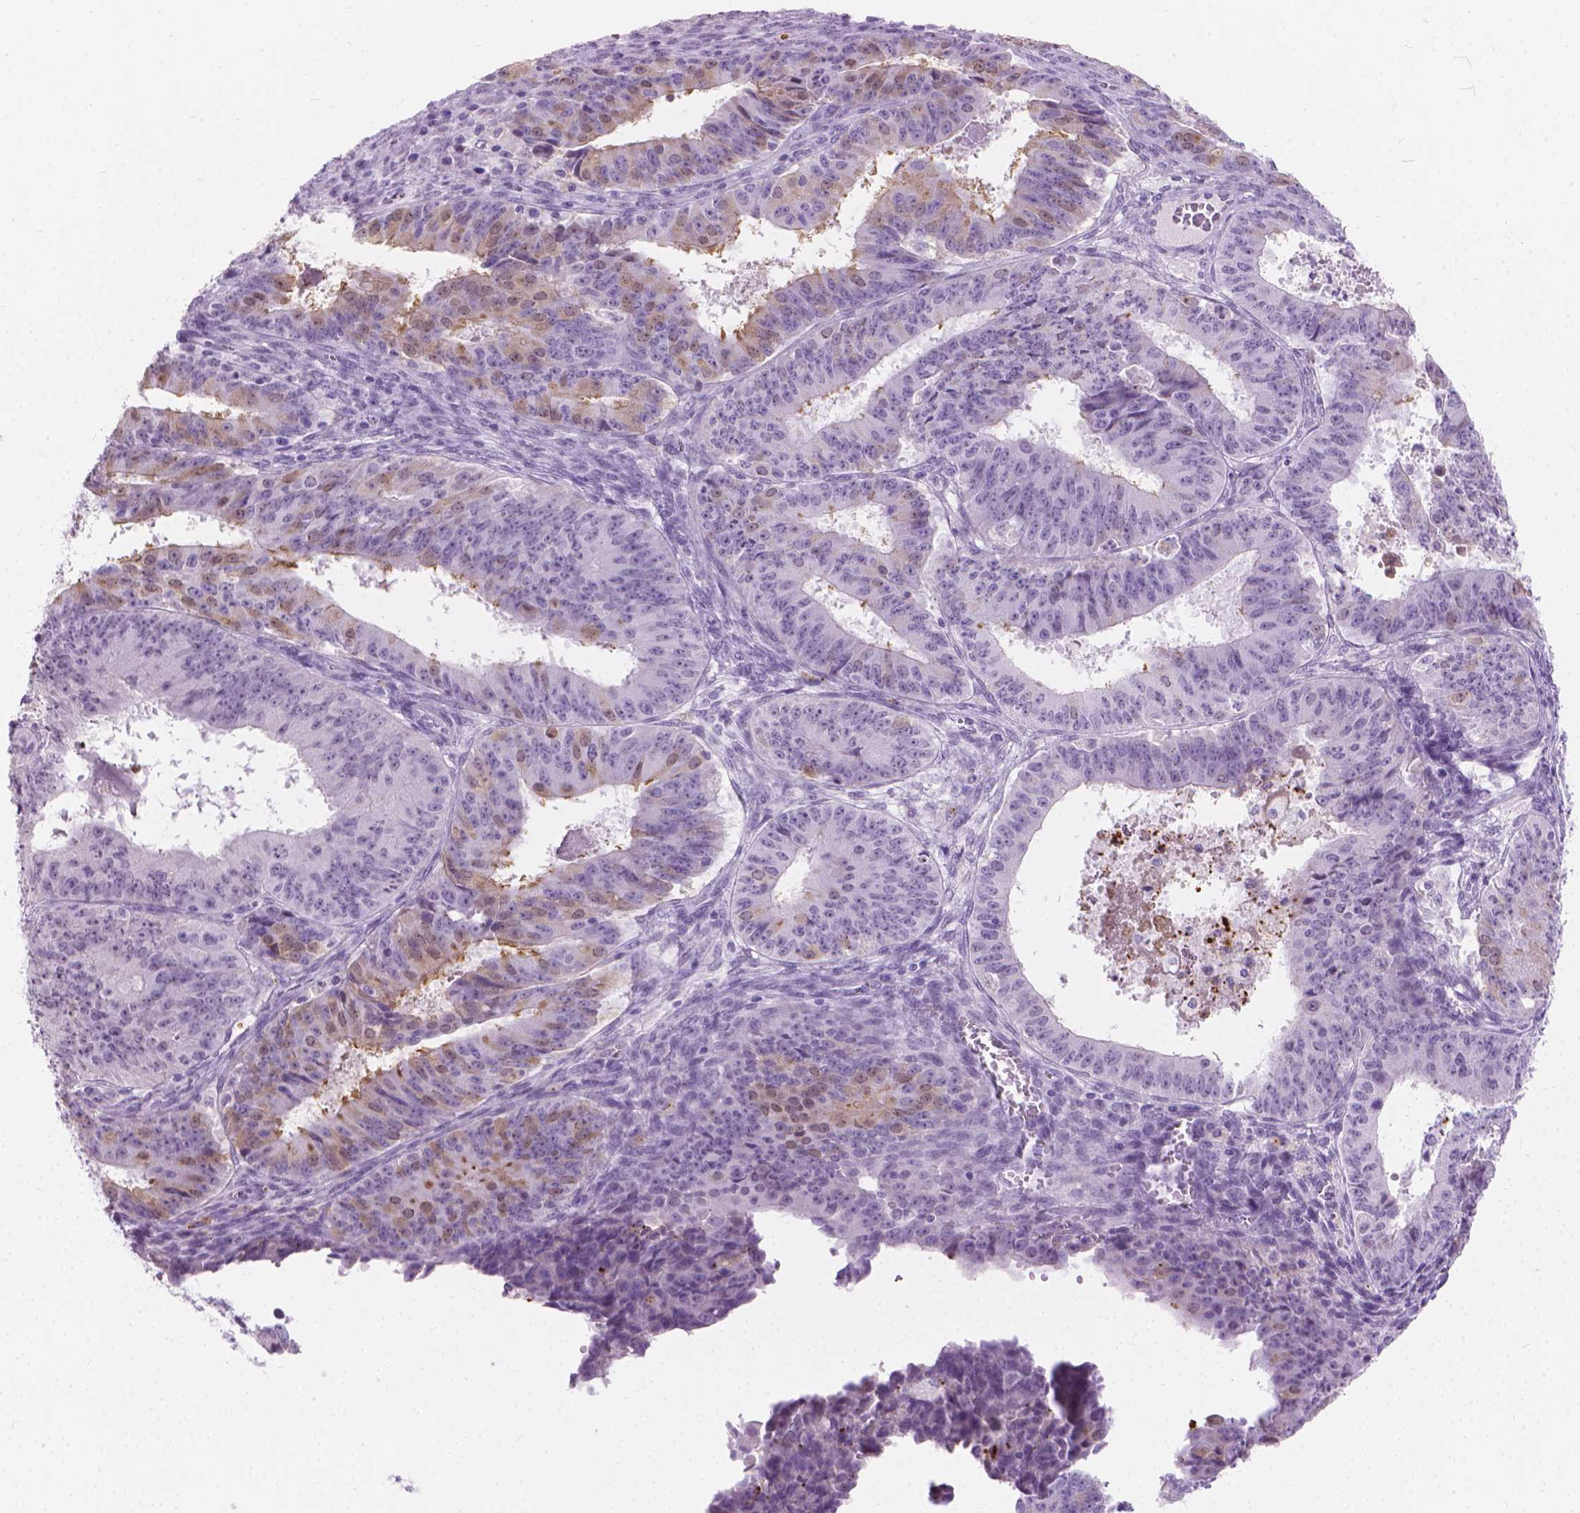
{"staining": {"intensity": "moderate", "quantity": "<25%", "location": "cytoplasmic/membranous,nuclear"}, "tissue": "ovarian cancer", "cell_type": "Tumor cells", "image_type": "cancer", "snomed": [{"axis": "morphology", "description": "Carcinoma, endometroid"}, {"axis": "topography", "description": "Ovary"}], "caption": "A low amount of moderate cytoplasmic/membranous and nuclear positivity is present in approximately <25% of tumor cells in endometroid carcinoma (ovarian) tissue.", "gene": "CFAP52", "patient": {"sex": "female", "age": 42}}